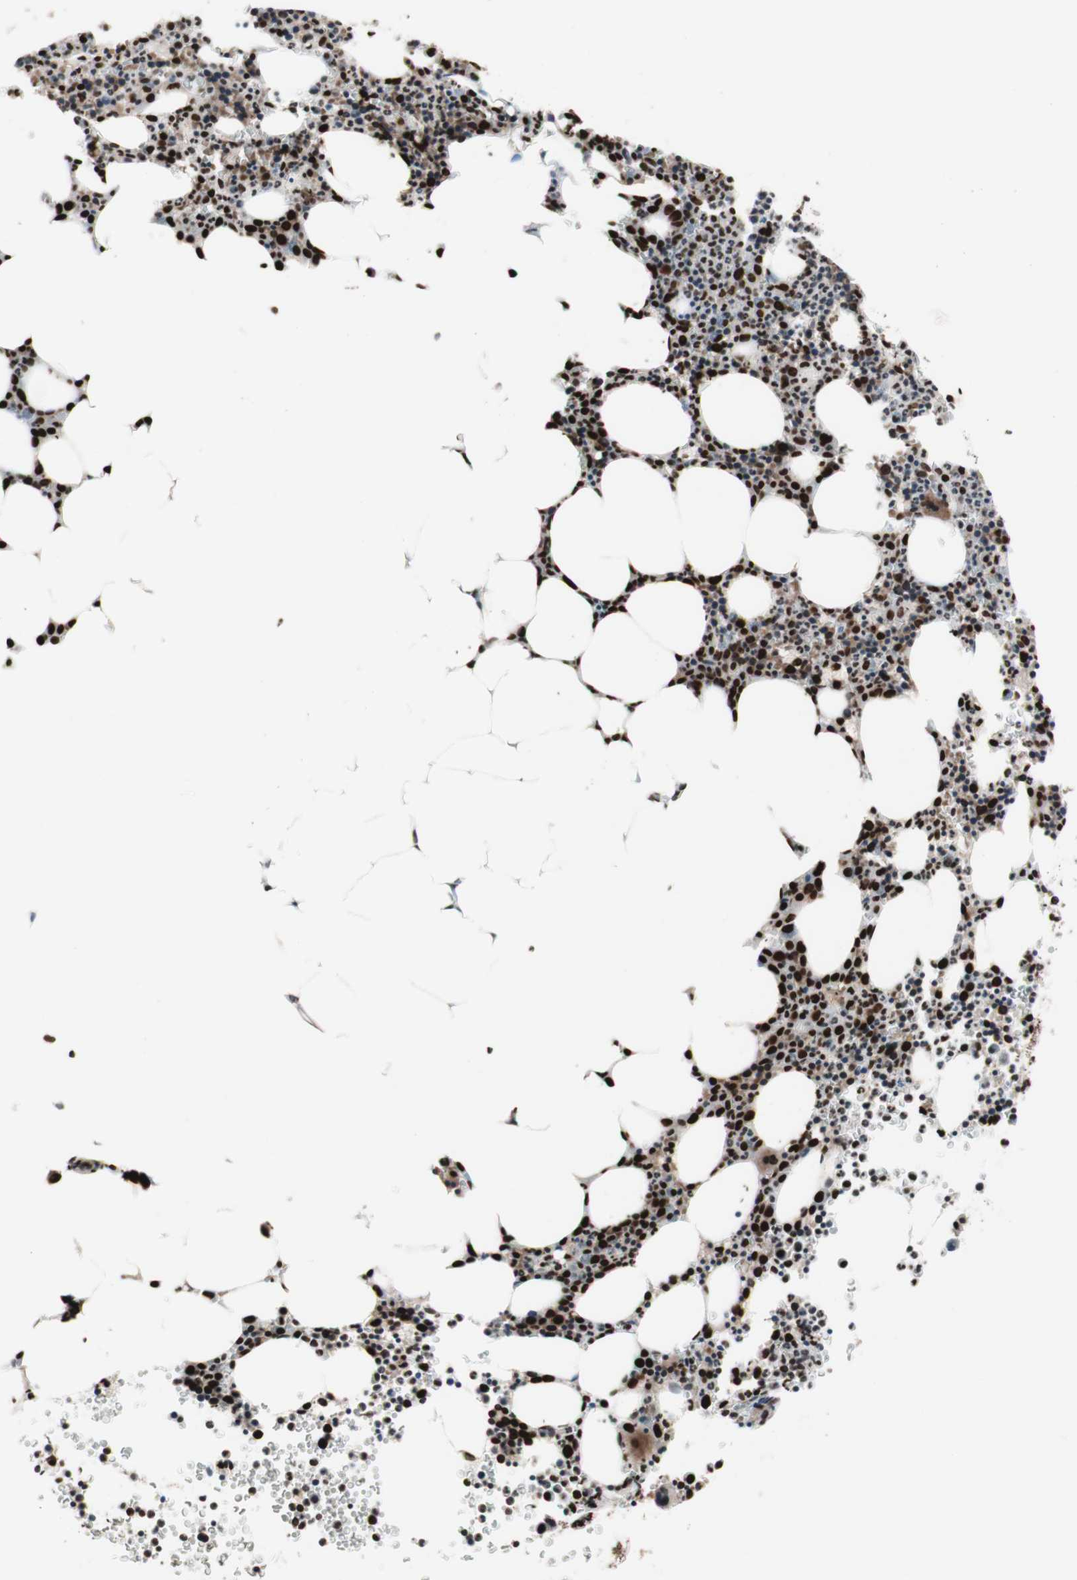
{"staining": {"intensity": "strong", "quantity": ">75%", "location": "cytoplasmic/membranous,nuclear"}, "tissue": "bone marrow", "cell_type": "Hematopoietic cells", "image_type": "normal", "snomed": [{"axis": "morphology", "description": "Normal tissue, NOS"}, {"axis": "morphology", "description": "Inflammation, NOS"}, {"axis": "topography", "description": "Bone marrow"}], "caption": "Immunohistochemical staining of benign bone marrow exhibits high levels of strong cytoplasmic/membranous,nuclear expression in approximately >75% of hematopoietic cells.", "gene": "NCAPD2", "patient": {"sex": "female", "age": 61}}